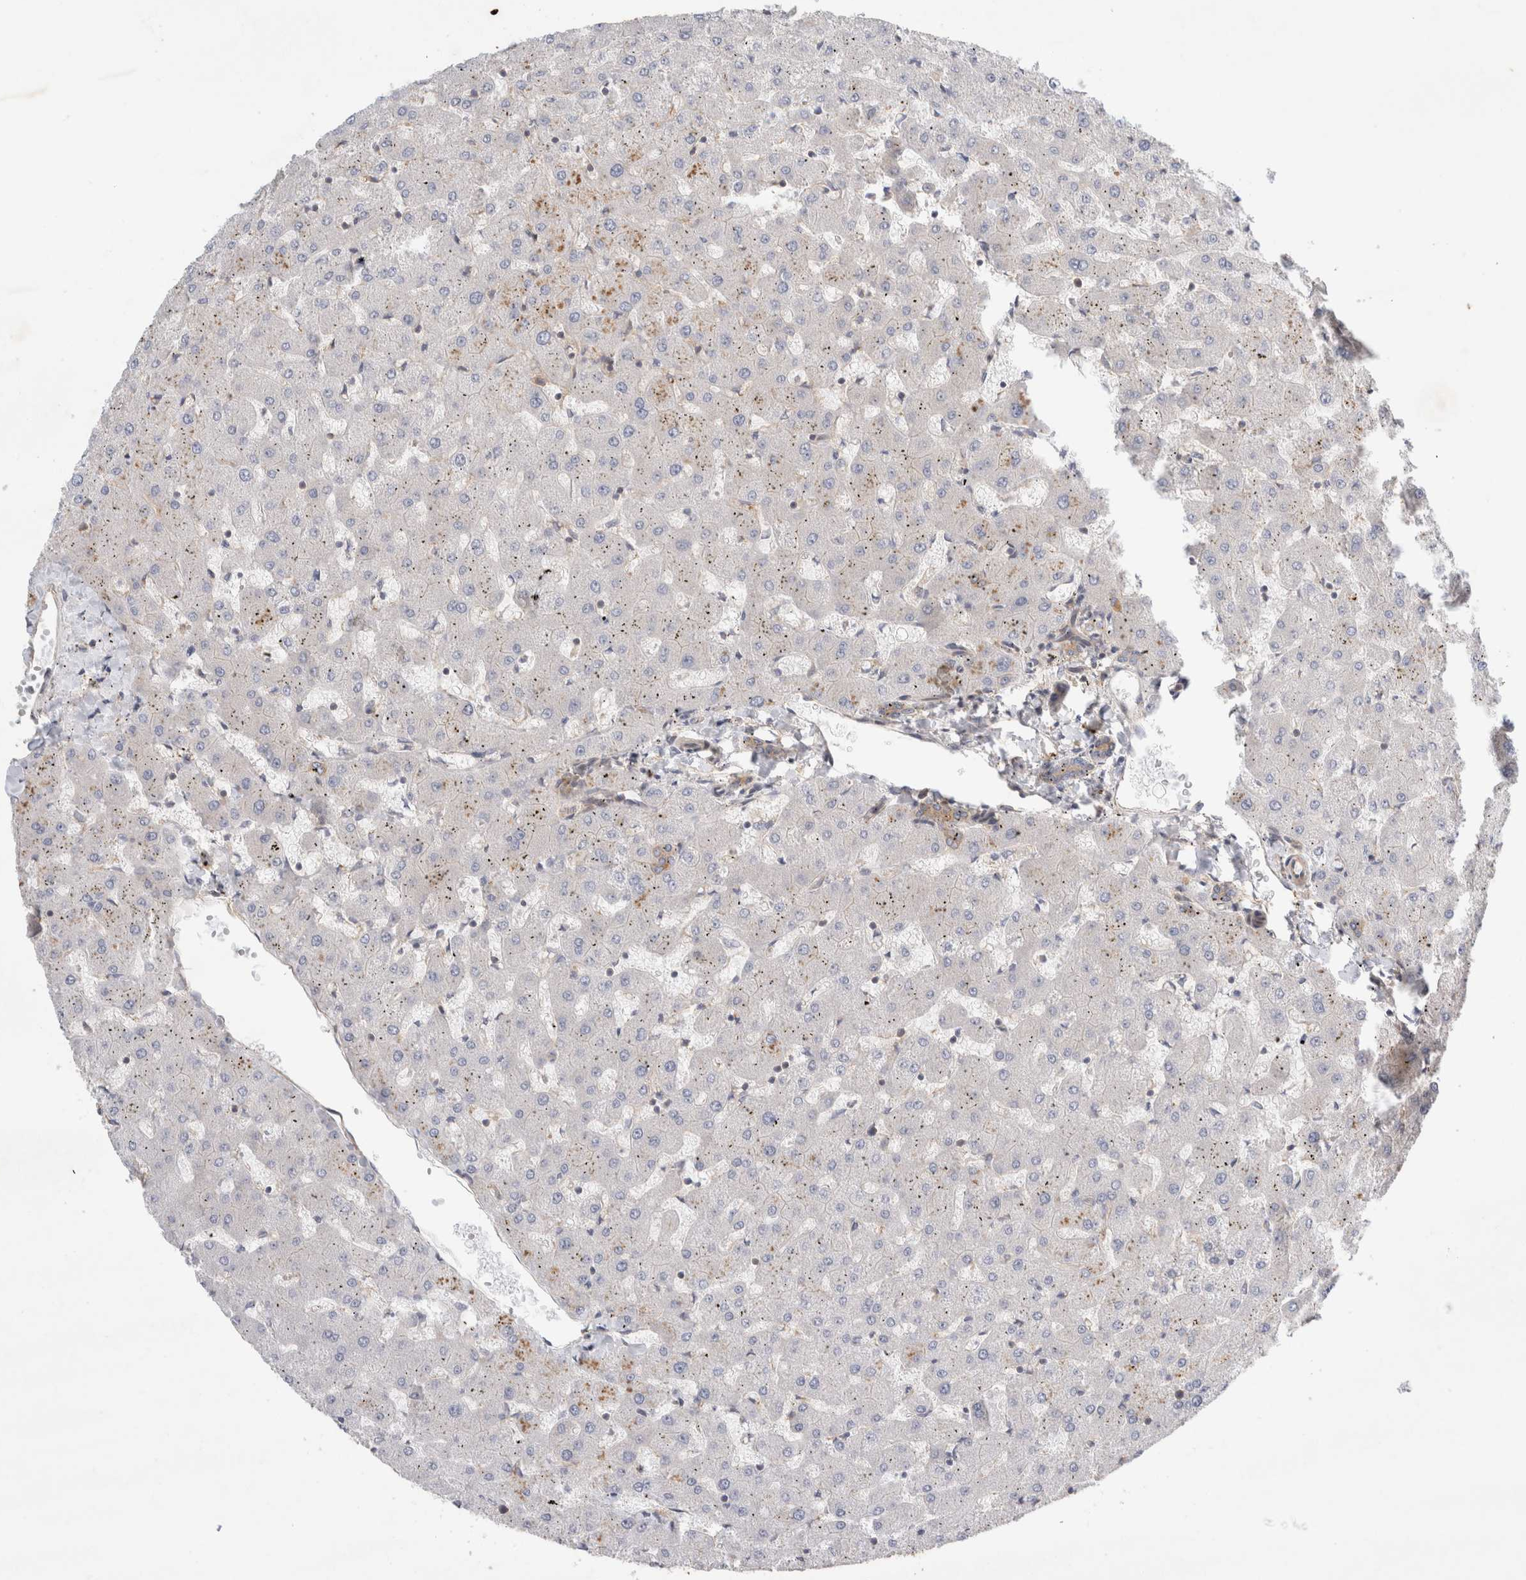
{"staining": {"intensity": "moderate", "quantity": "25%-75%", "location": "cytoplasmic/membranous"}, "tissue": "liver", "cell_type": "Cholangiocytes", "image_type": "normal", "snomed": [{"axis": "morphology", "description": "Normal tissue, NOS"}, {"axis": "topography", "description": "Liver"}], "caption": "IHC micrograph of unremarkable liver: liver stained using immunohistochemistry reveals medium levels of moderate protein expression localized specifically in the cytoplasmic/membranous of cholangiocytes, appearing as a cytoplasmic/membranous brown color.", "gene": "GPR150", "patient": {"sex": "female", "age": 63}}